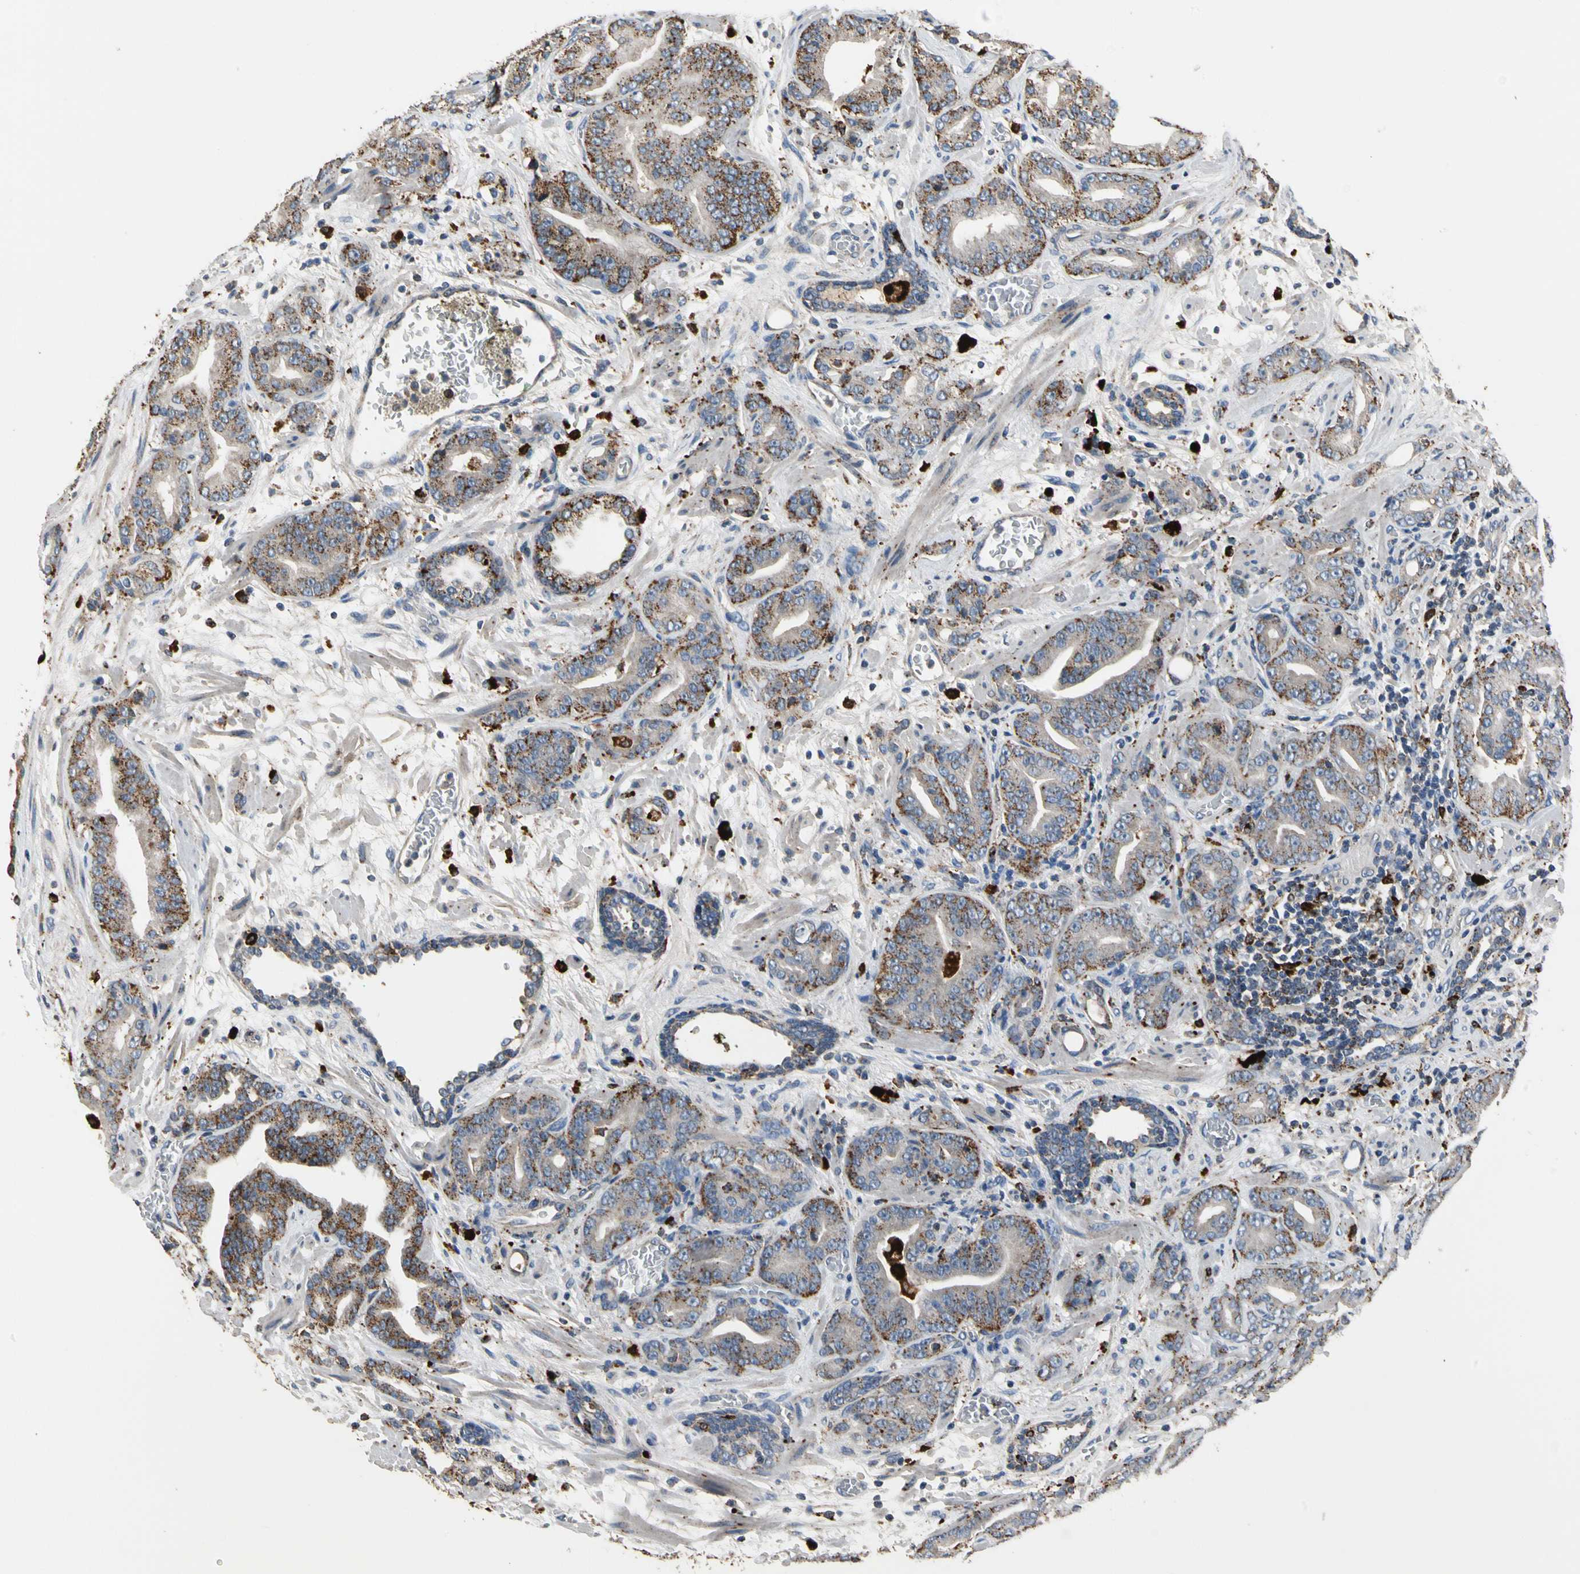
{"staining": {"intensity": "moderate", "quantity": ">75%", "location": "cytoplasmic/membranous"}, "tissue": "prostate cancer", "cell_type": "Tumor cells", "image_type": "cancer", "snomed": [{"axis": "morphology", "description": "Adenocarcinoma, Low grade"}, {"axis": "topography", "description": "Prostate"}], "caption": "Tumor cells show medium levels of moderate cytoplasmic/membranous positivity in approximately >75% of cells in human low-grade adenocarcinoma (prostate).", "gene": "GM2A", "patient": {"sex": "male", "age": 63}}